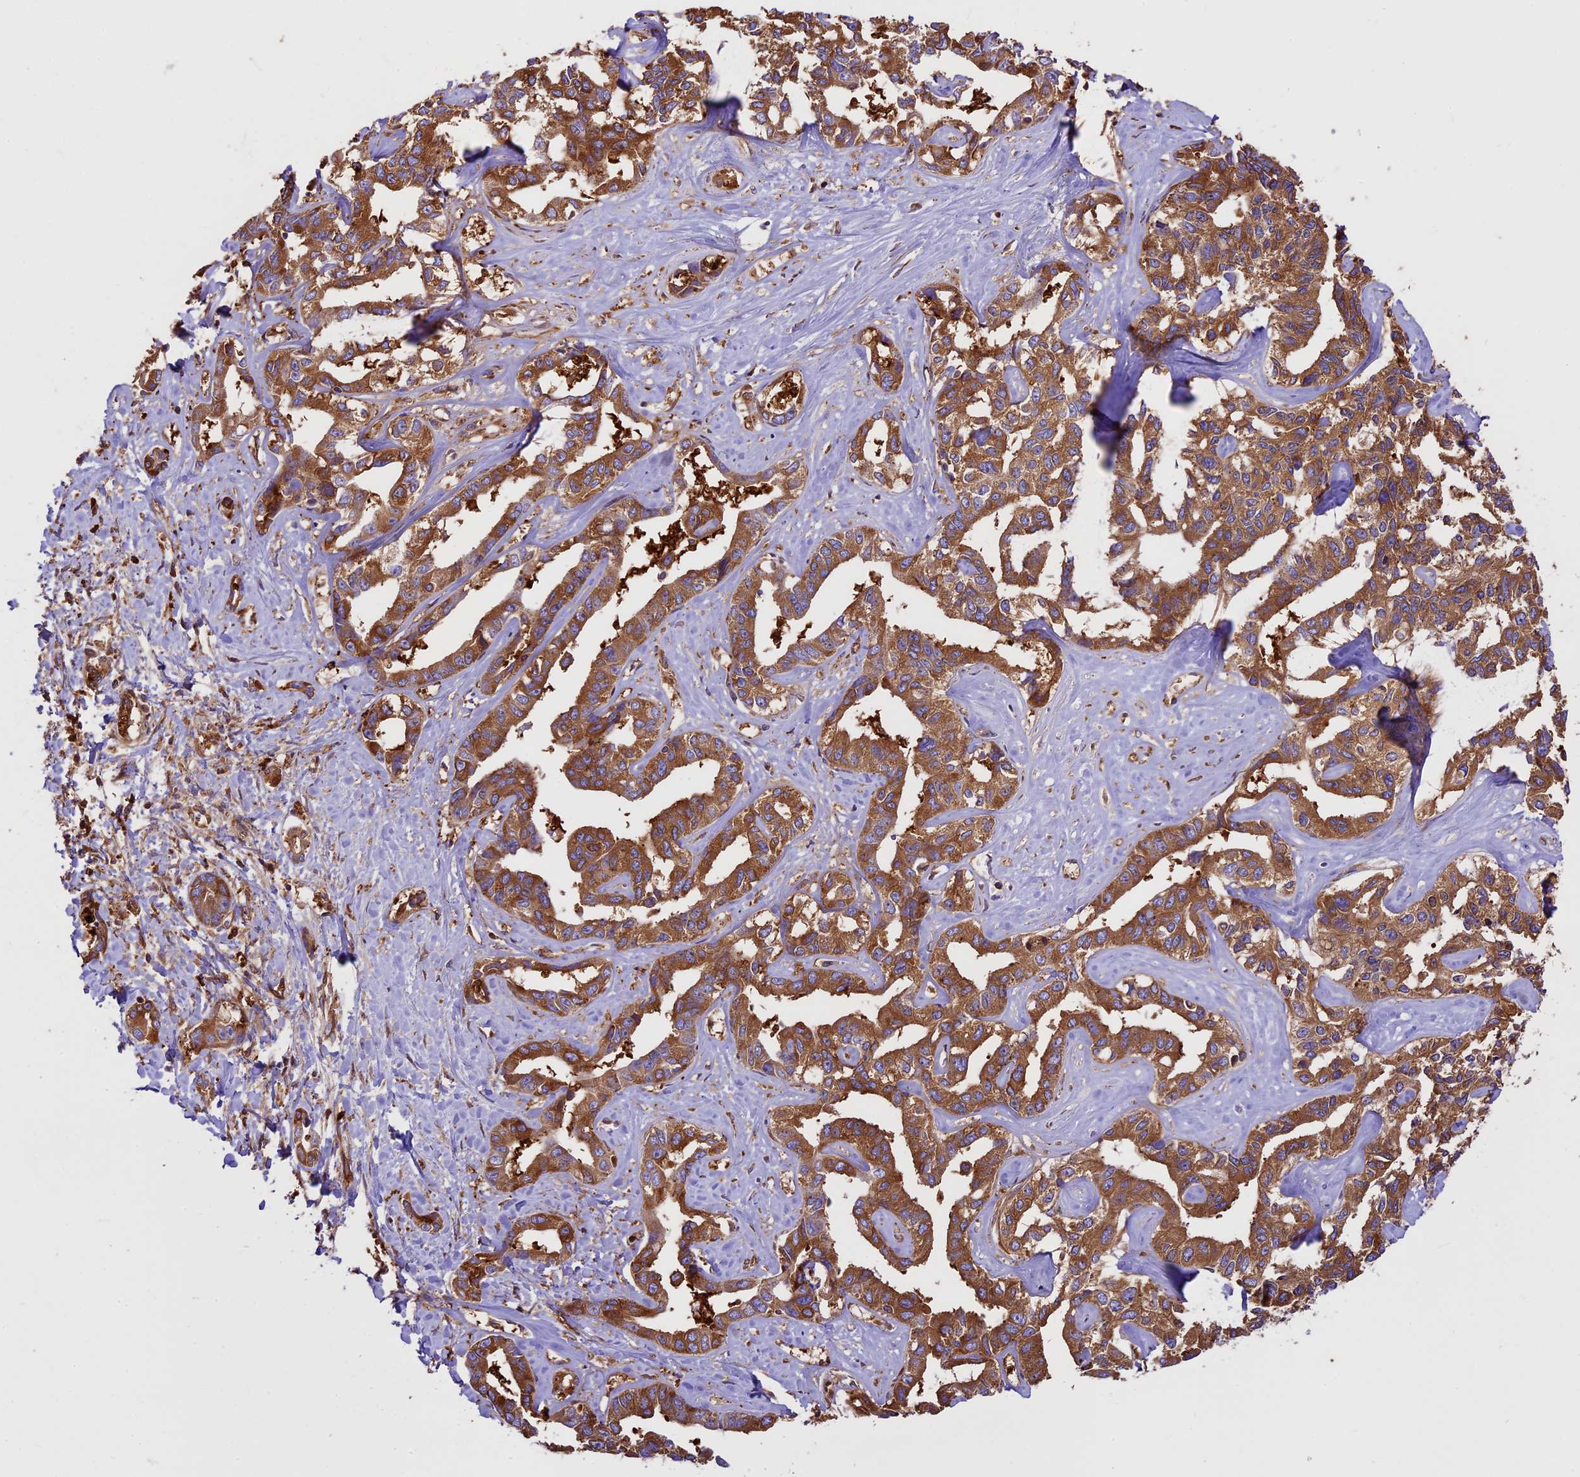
{"staining": {"intensity": "moderate", "quantity": ">75%", "location": "cytoplasmic/membranous"}, "tissue": "liver cancer", "cell_type": "Tumor cells", "image_type": "cancer", "snomed": [{"axis": "morphology", "description": "Cholangiocarcinoma"}, {"axis": "topography", "description": "Liver"}], "caption": "High-power microscopy captured an IHC histopathology image of liver cholangiocarcinoma, revealing moderate cytoplasmic/membranous positivity in about >75% of tumor cells. (DAB = brown stain, brightfield microscopy at high magnification).", "gene": "KARS1", "patient": {"sex": "male", "age": 59}}